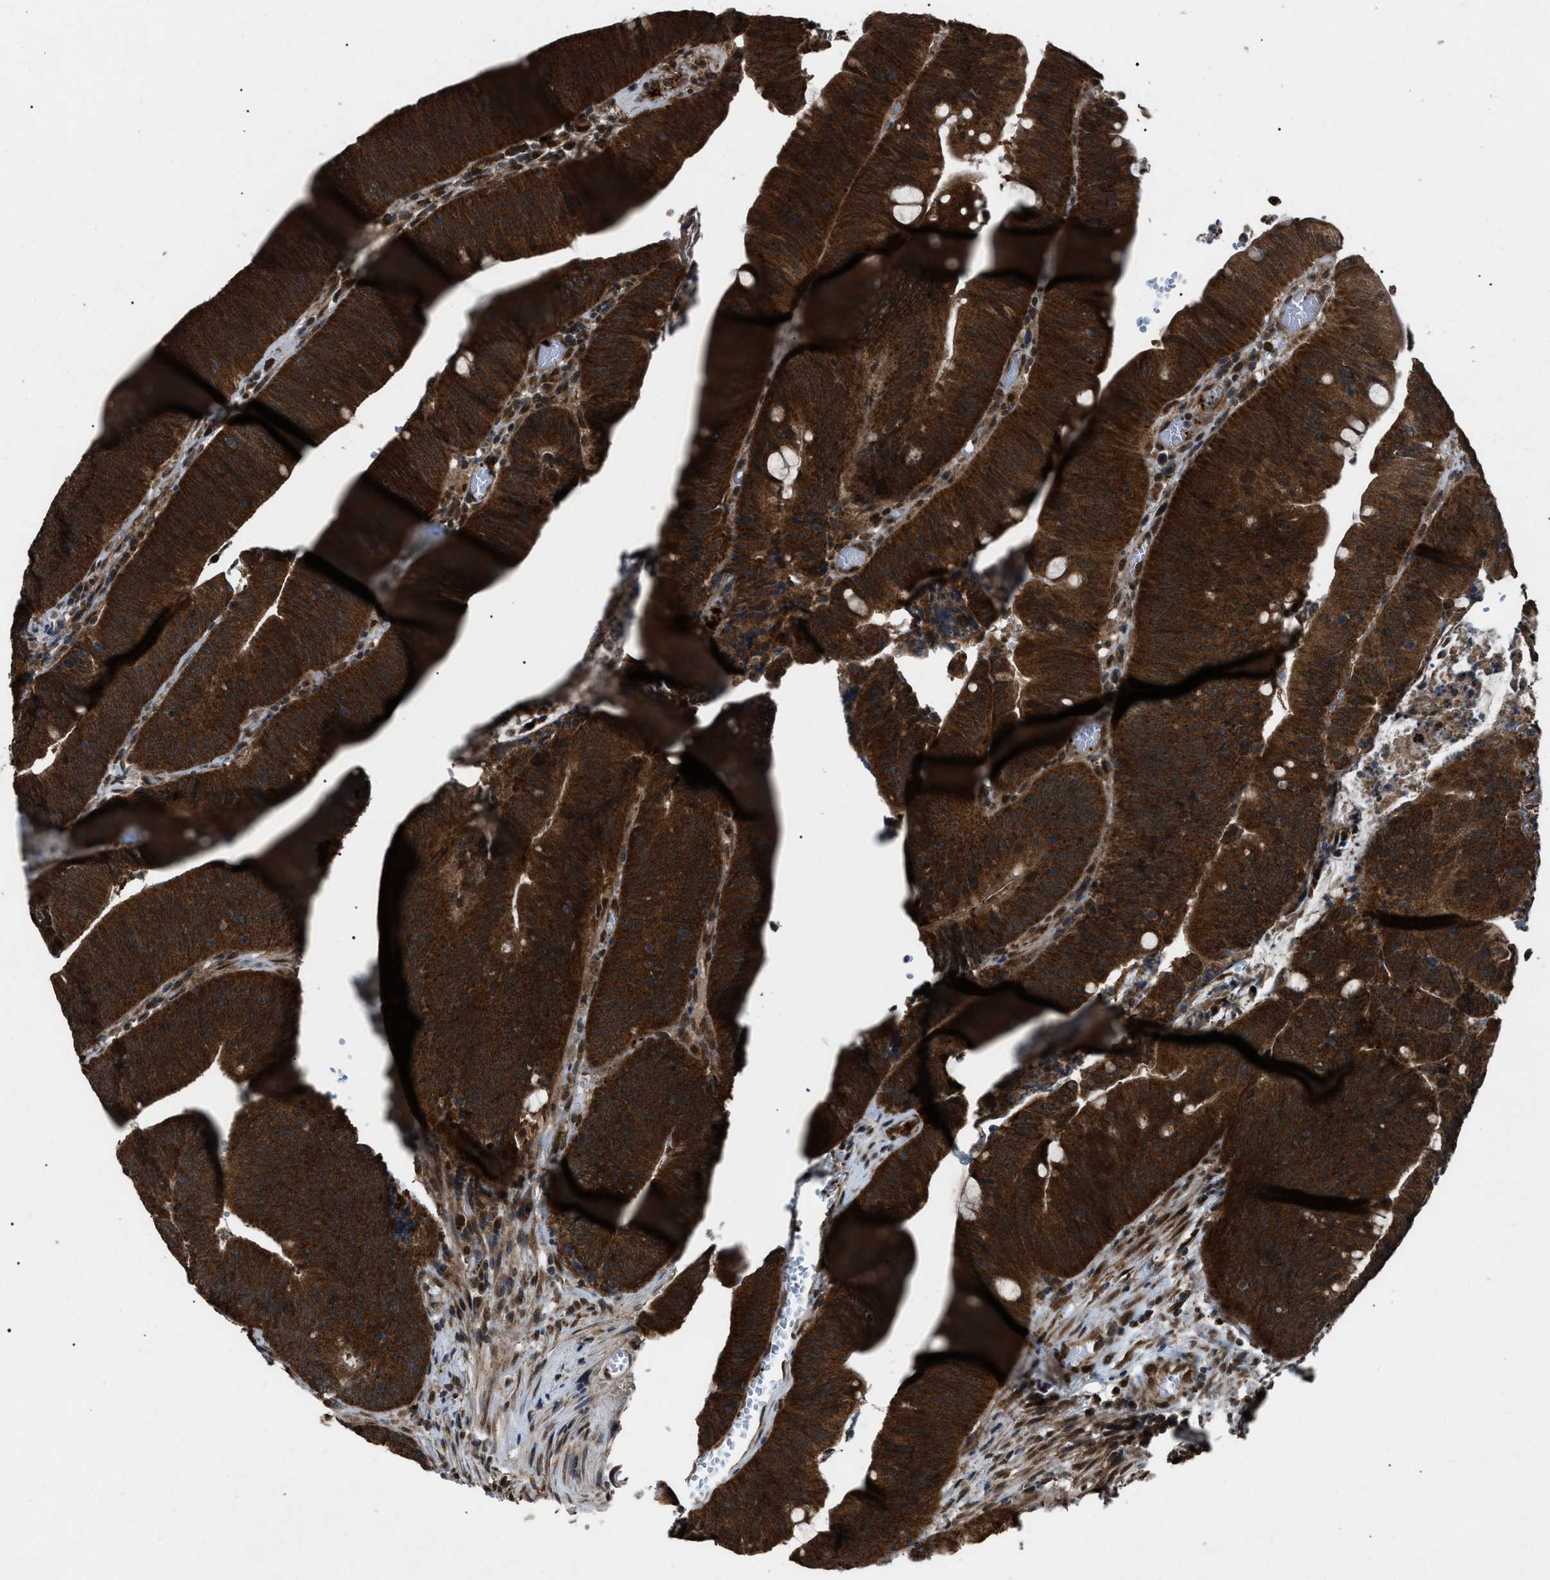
{"staining": {"intensity": "strong", "quantity": ">75%", "location": "cytoplasmic/membranous"}, "tissue": "colorectal cancer", "cell_type": "Tumor cells", "image_type": "cancer", "snomed": [{"axis": "morphology", "description": "Normal tissue, NOS"}, {"axis": "morphology", "description": "Adenocarcinoma, NOS"}, {"axis": "topography", "description": "Rectum"}], "caption": "Colorectal cancer stained with immunohistochemistry (IHC) exhibits strong cytoplasmic/membranous staining in approximately >75% of tumor cells. The staining is performed using DAB brown chromogen to label protein expression. The nuclei are counter-stained blue using hematoxylin.", "gene": "ZFAND2A", "patient": {"sex": "female", "age": 66}}